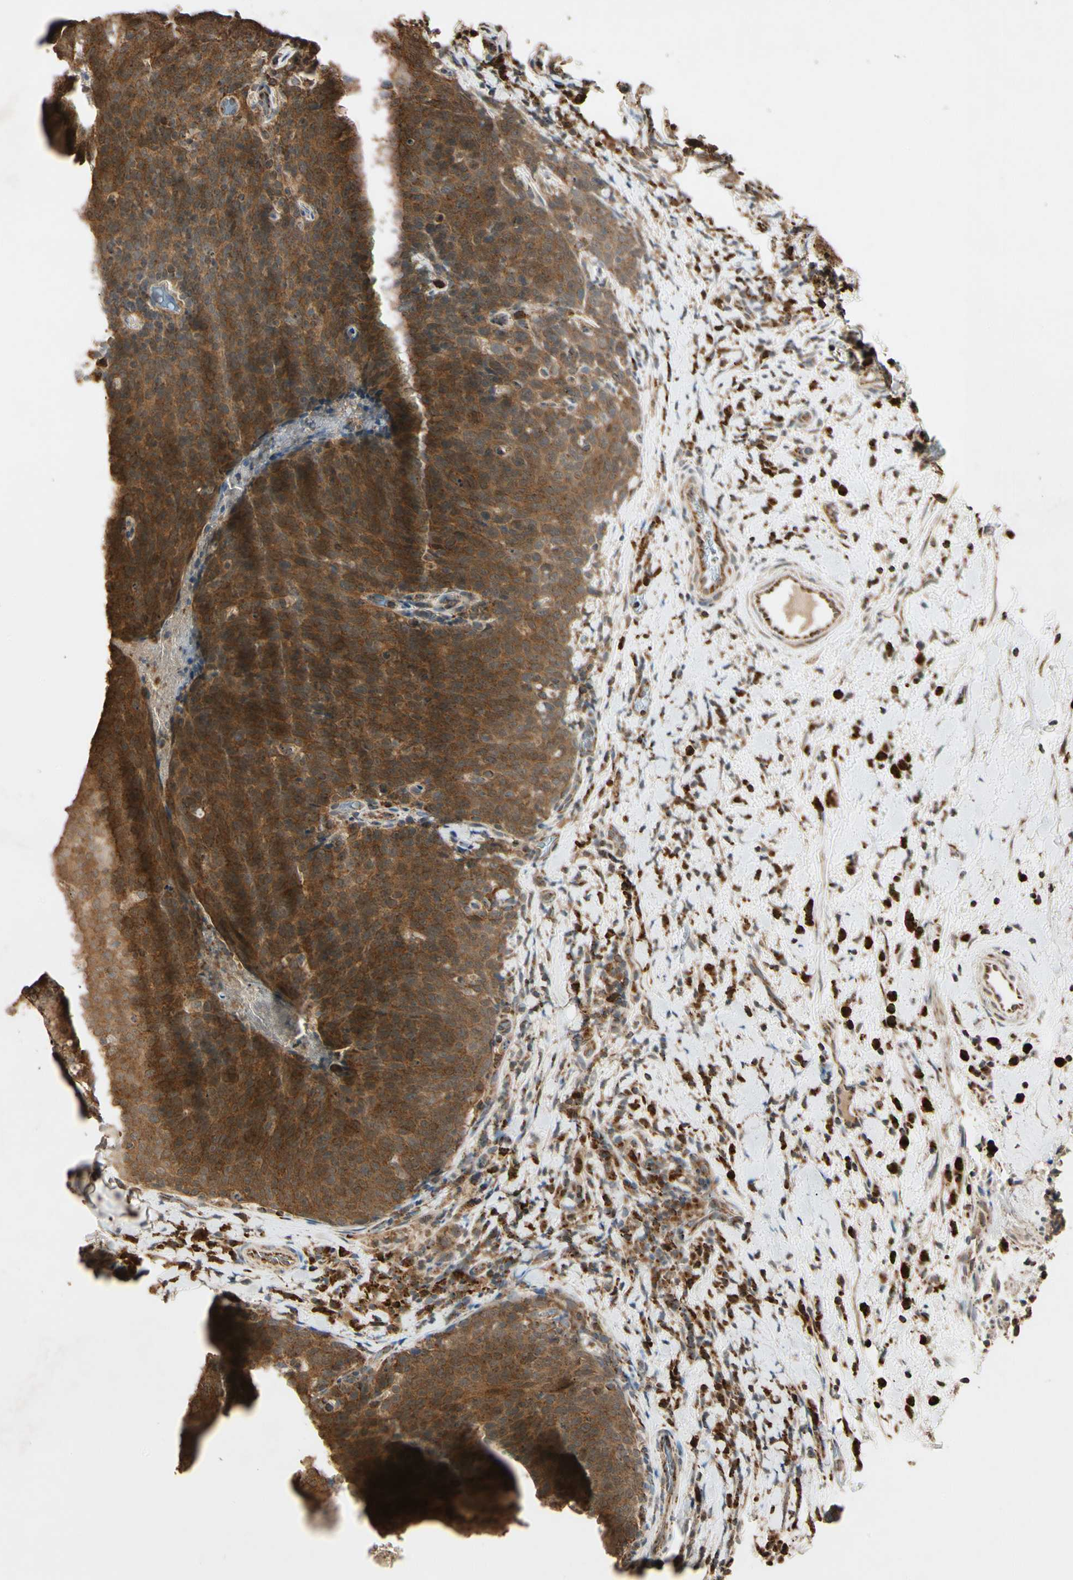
{"staining": {"intensity": "moderate", "quantity": ">75%", "location": "cytoplasmic/membranous"}, "tissue": "head and neck cancer", "cell_type": "Tumor cells", "image_type": "cancer", "snomed": [{"axis": "morphology", "description": "Squamous cell carcinoma, NOS"}, {"axis": "morphology", "description": "Squamous cell carcinoma, metastatic, NOS"}, {"axis": "topography", "description": "Lymph node"}, {"axis": "topography", "description": "Head-Neck"}], "caption": "Human squamous cell carcinoma (head and neck) stained with a brown dye demonstrates moderate cytoplasmic/membranous positive staining in approximately >75% of tumor cells.", "gene": "PRDX5", "patient": {"sex": "male", "age": 62}}